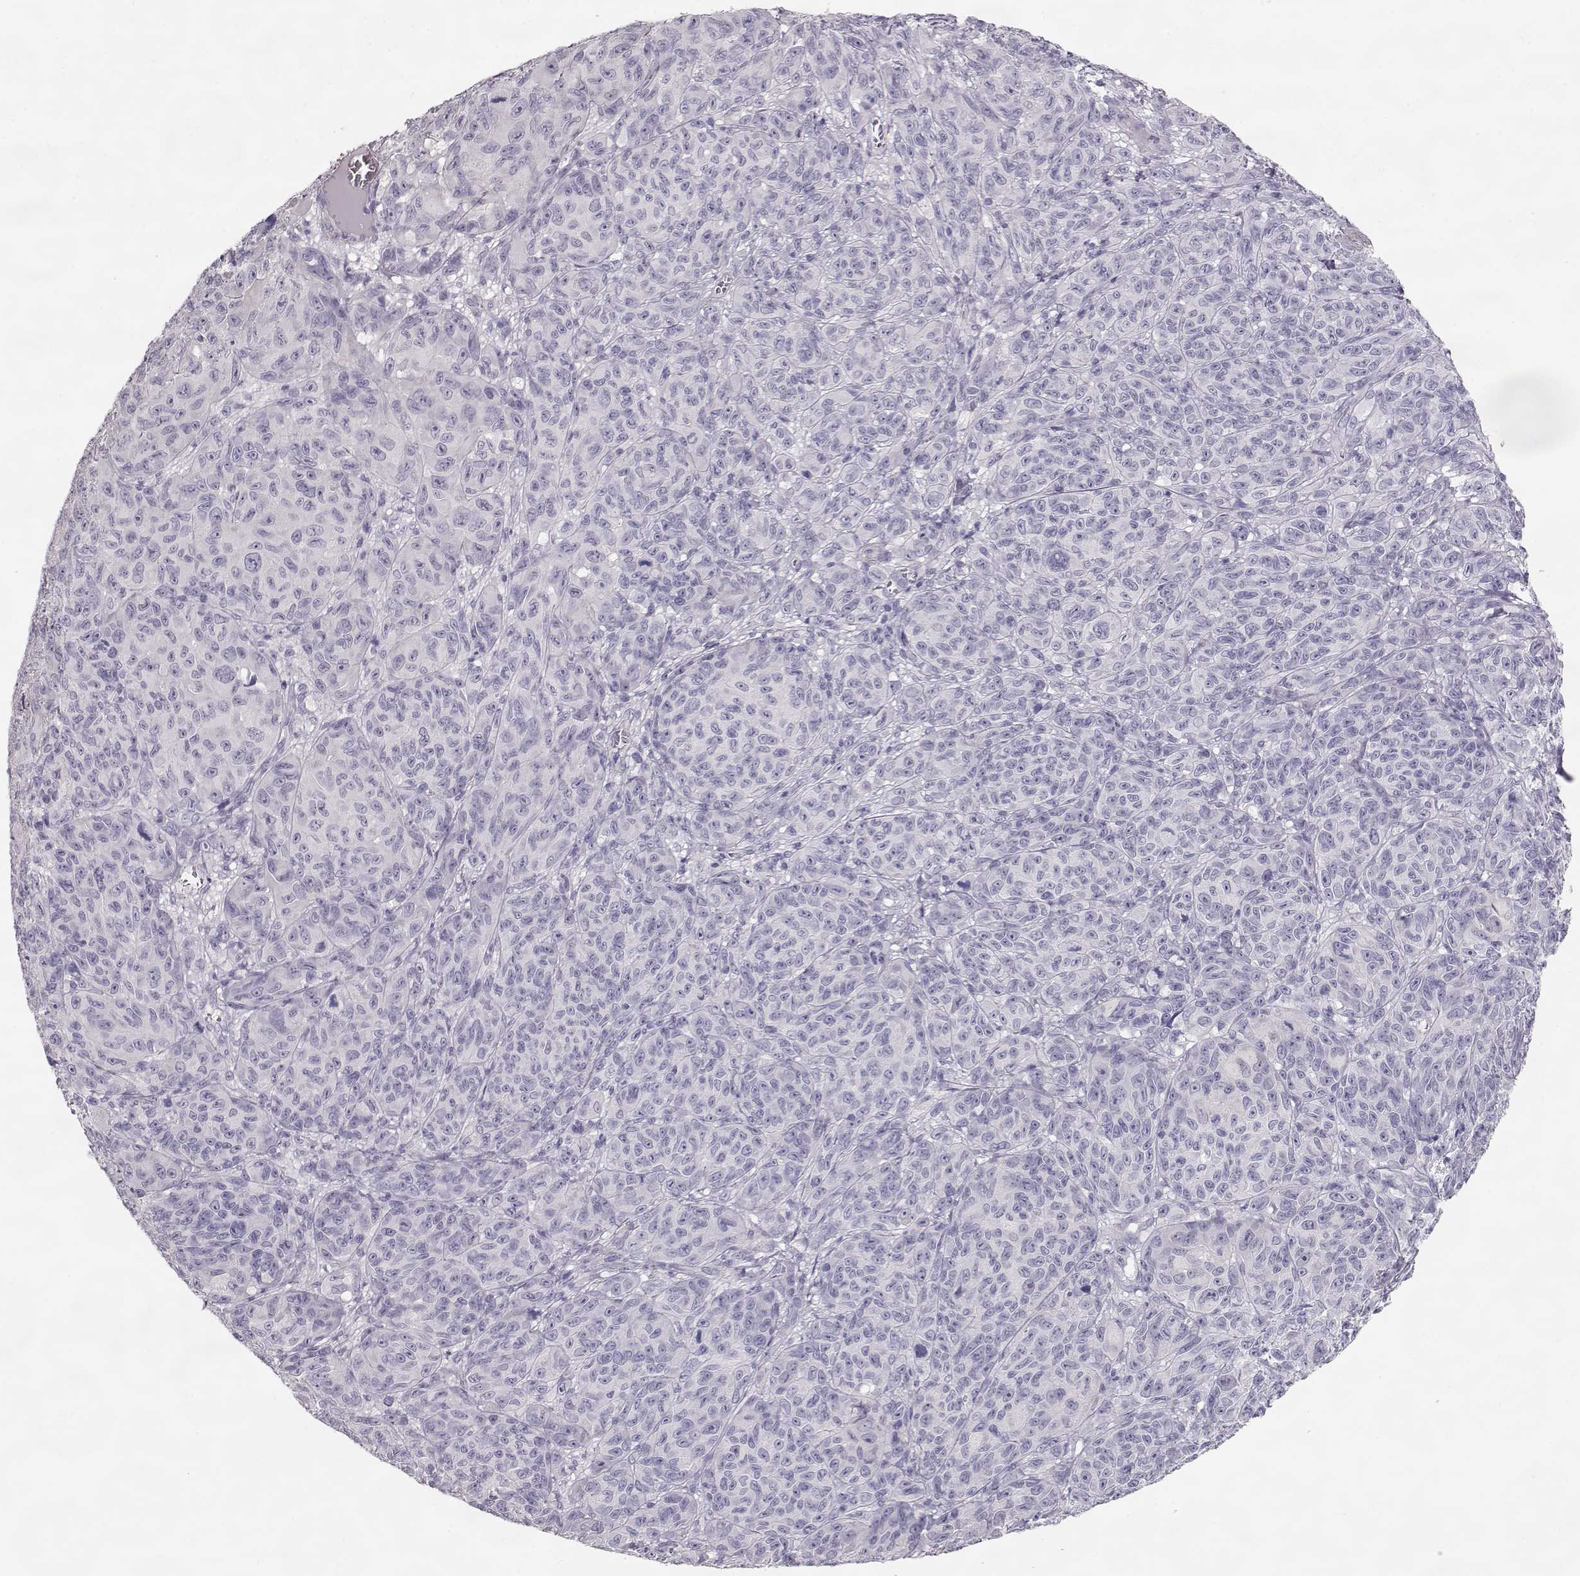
{"staining": {"intensity": "negative", "quantity": "none", "location": "none"}, "tissue": "melanoma", "cell_type": "Tumor cells", "image_type": "cancer", "snomed": [{"axis": "morphology", "description": "Malignant melanoma, NOS"}, {"axis": "topography", "description": "Vulva, labia, clitoris and Bartholin´s gland, NO"}], "caption": "The photomicrograph demonstrates no significant staining in tumor cells of melanoma.", "gene": "SLITRK3", "patient": {"sex": "female", "age": 75}}